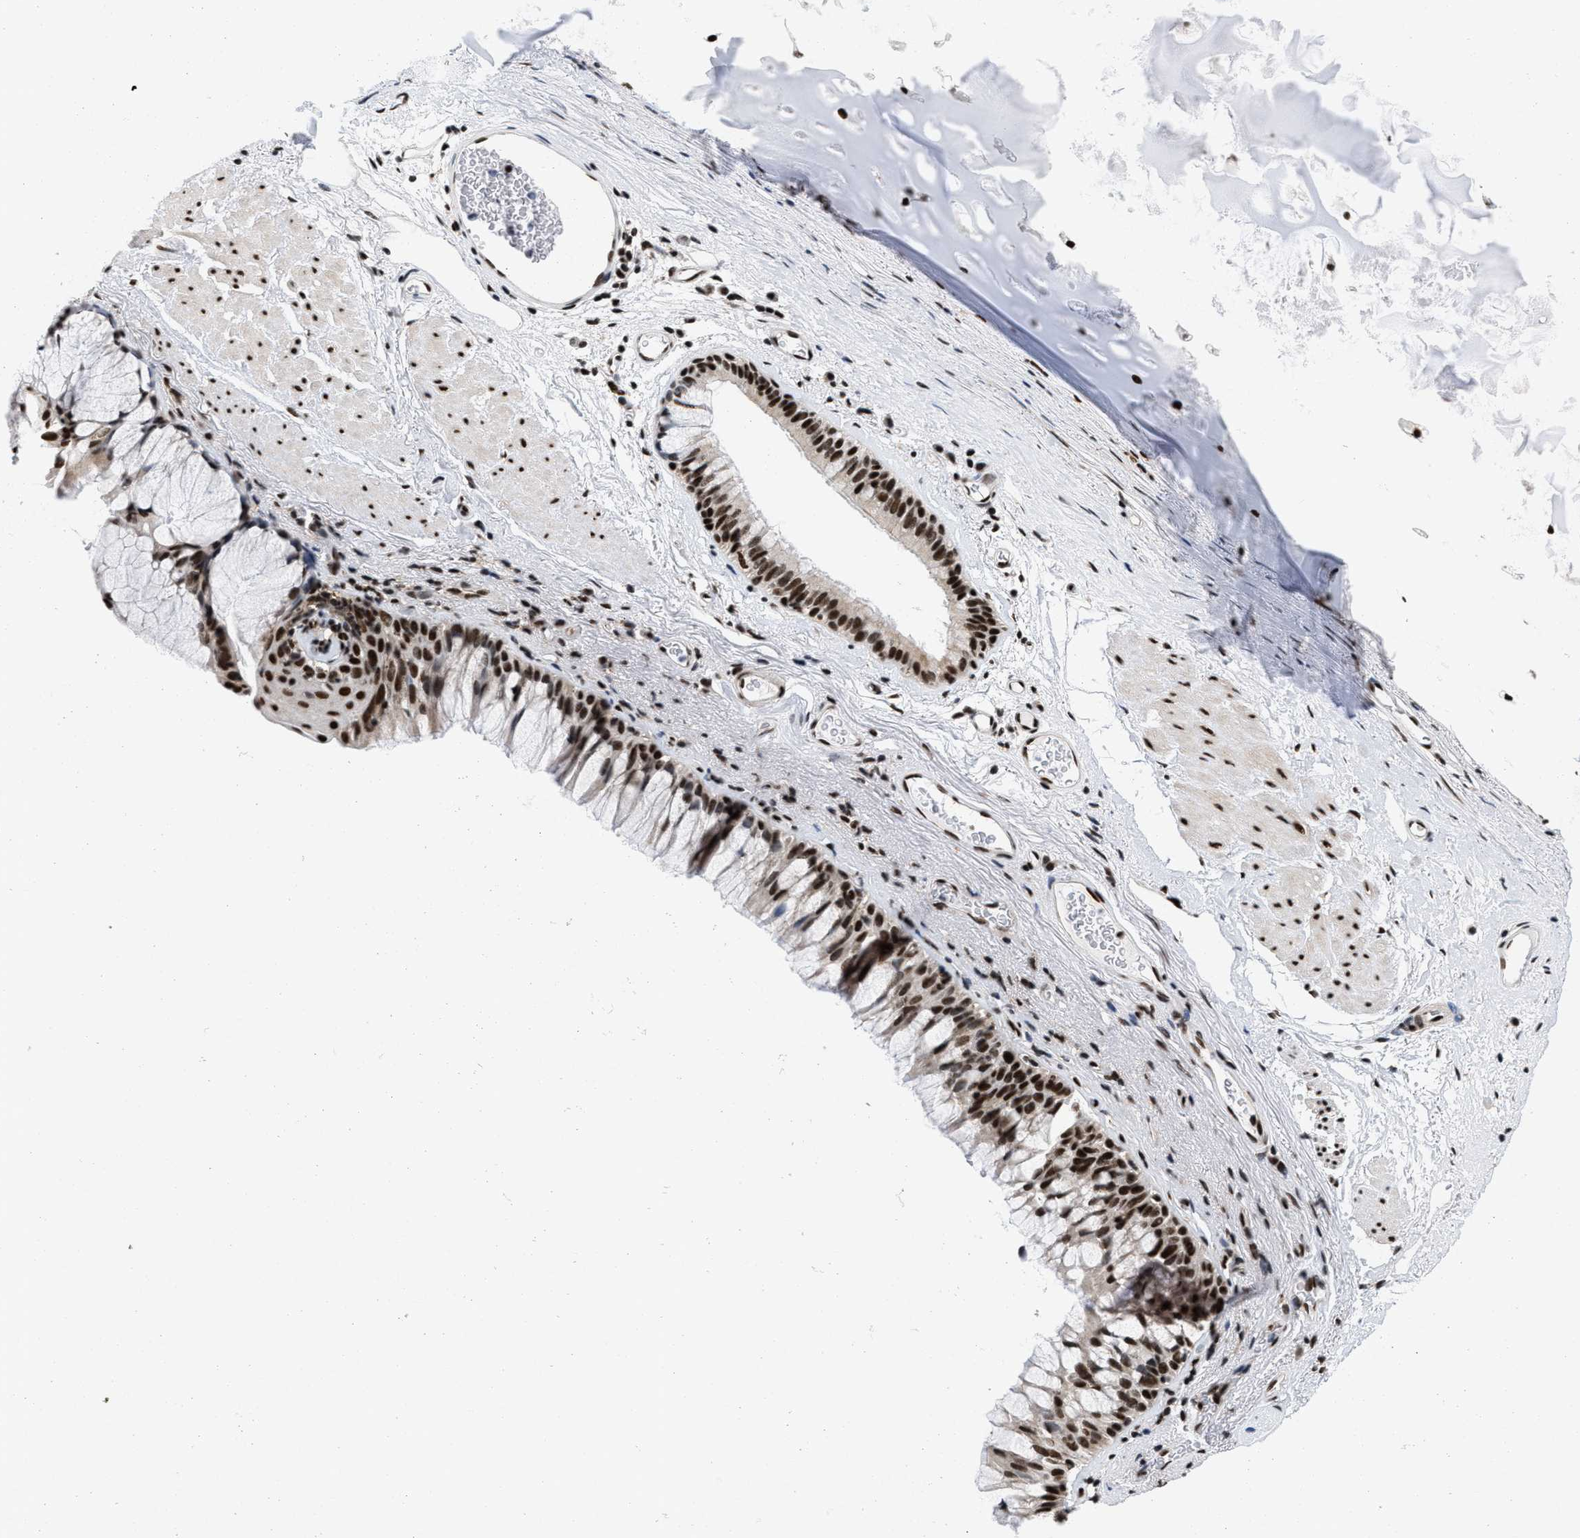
{"staining": {"intensity": "strong", "quantity": ">75%", "location": "nuclear"}, "tissue": "bronchus", "cell_type": "Respiratory epithelial cells", "image_type": "normal", "snomed": [{"axis": "morphology", "description": "Normal tissue, NOS"}, {"axis": "topography", "description": "Cartilage tissue"}, {"axis": "topography", "description": "Bronchus"}], "caption": "Respiratory epithelial cells show strong nuclear expression in about >75% of cells in normal bronchus. (Stains: DAB in brown, nuclei in blue, Microscopy: brightfield microscopy at high magnification).", "gene": "CREB1", "patient": {"sex": "female", "age": 53}}